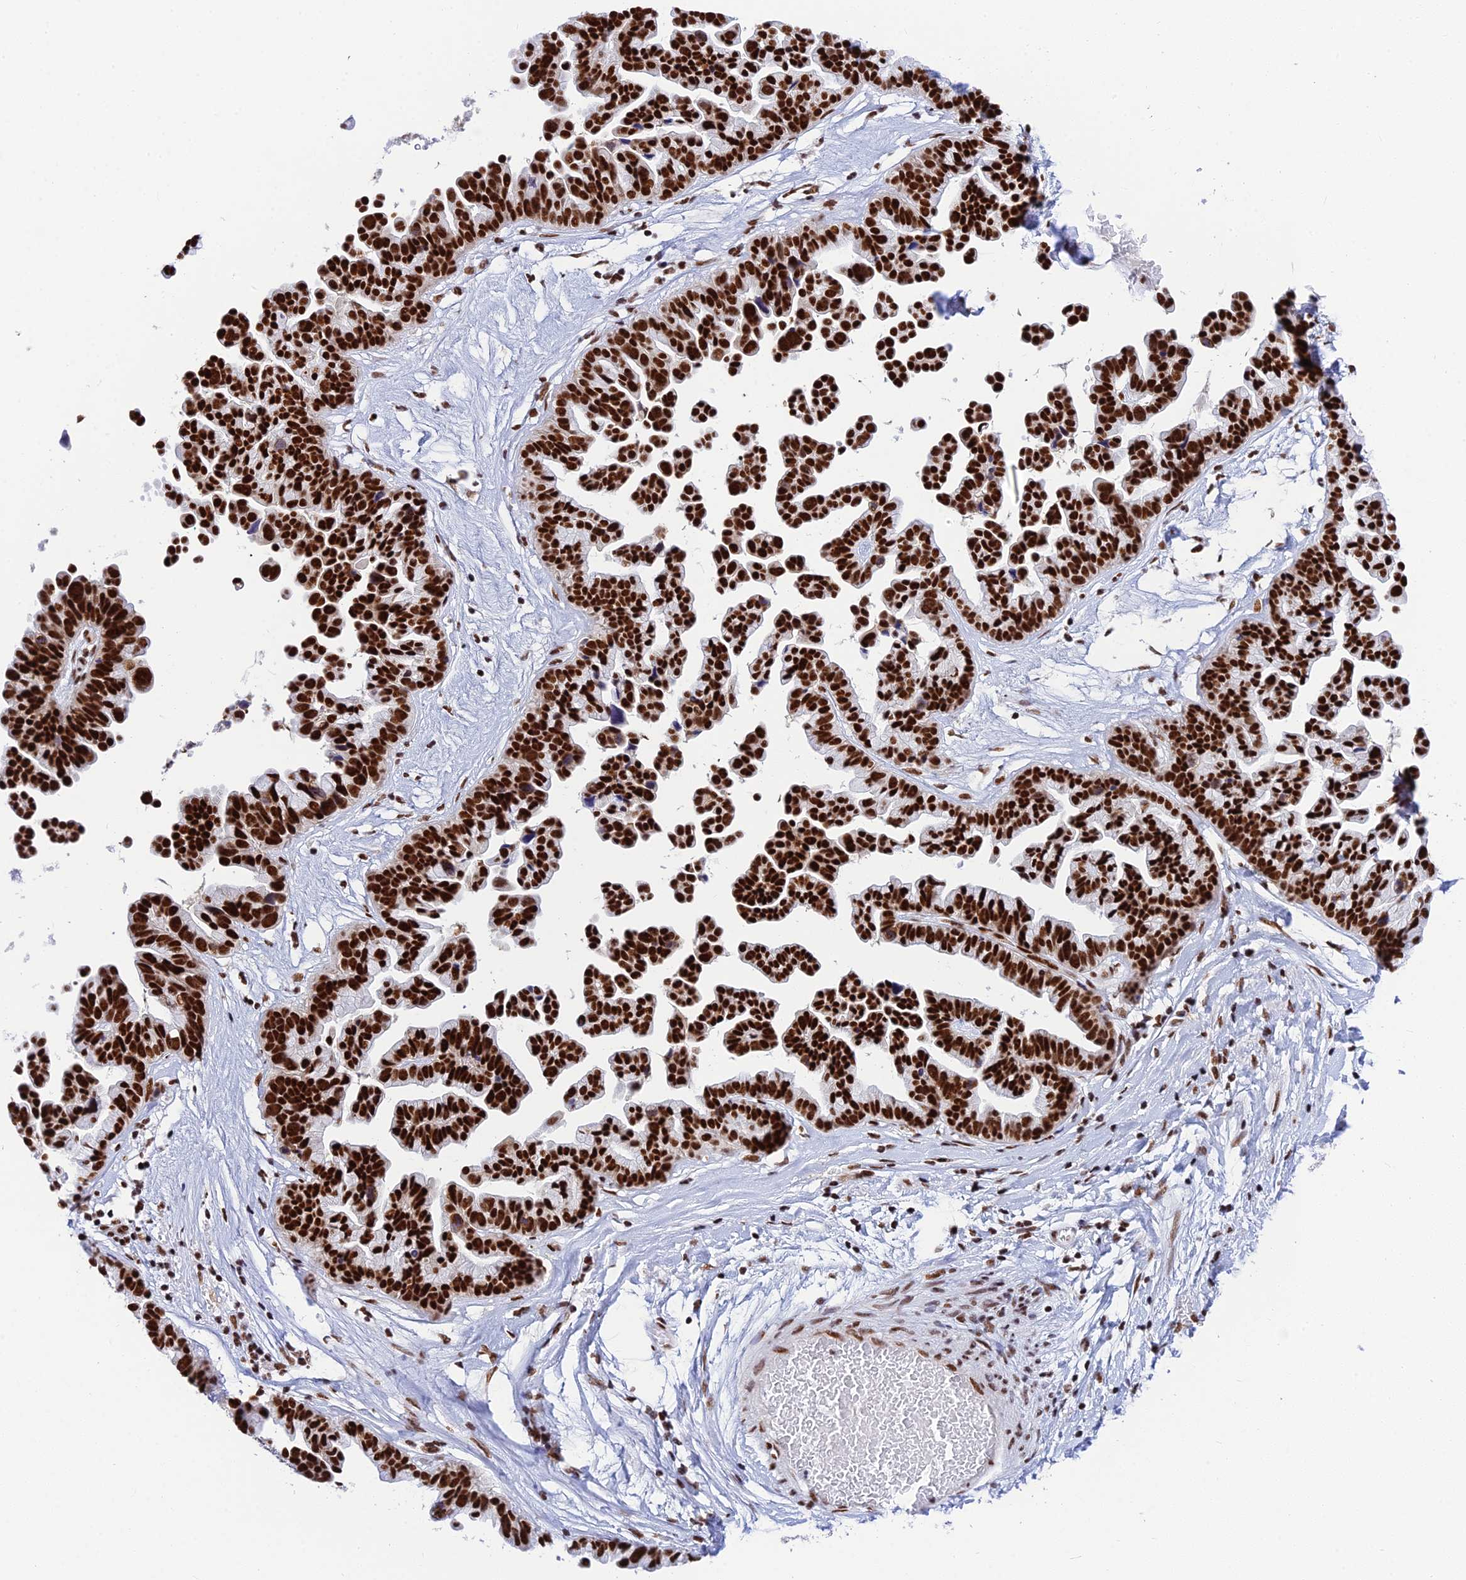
{"staining": {"intensity": "strong", "quantity": ">75%", "location": "nuclear"}, "tissue": "ovarian cancer", "cell_type": "Tumor cells", "image_type": "cancer", "snomed": [{"axis": "morphology", "description": "Cystadenocarcinoma, serous, NOS"}, {"axis": "topography", "description": "Ovary"}], "caption": "This micrograph displays immunohistochemistry (IHC) staining of human ovarian cancer, with high strong nuclear expression in about >75% of tumor cells.", "gene": "USP22", "patient": {"sex": "female", "age": 56}}